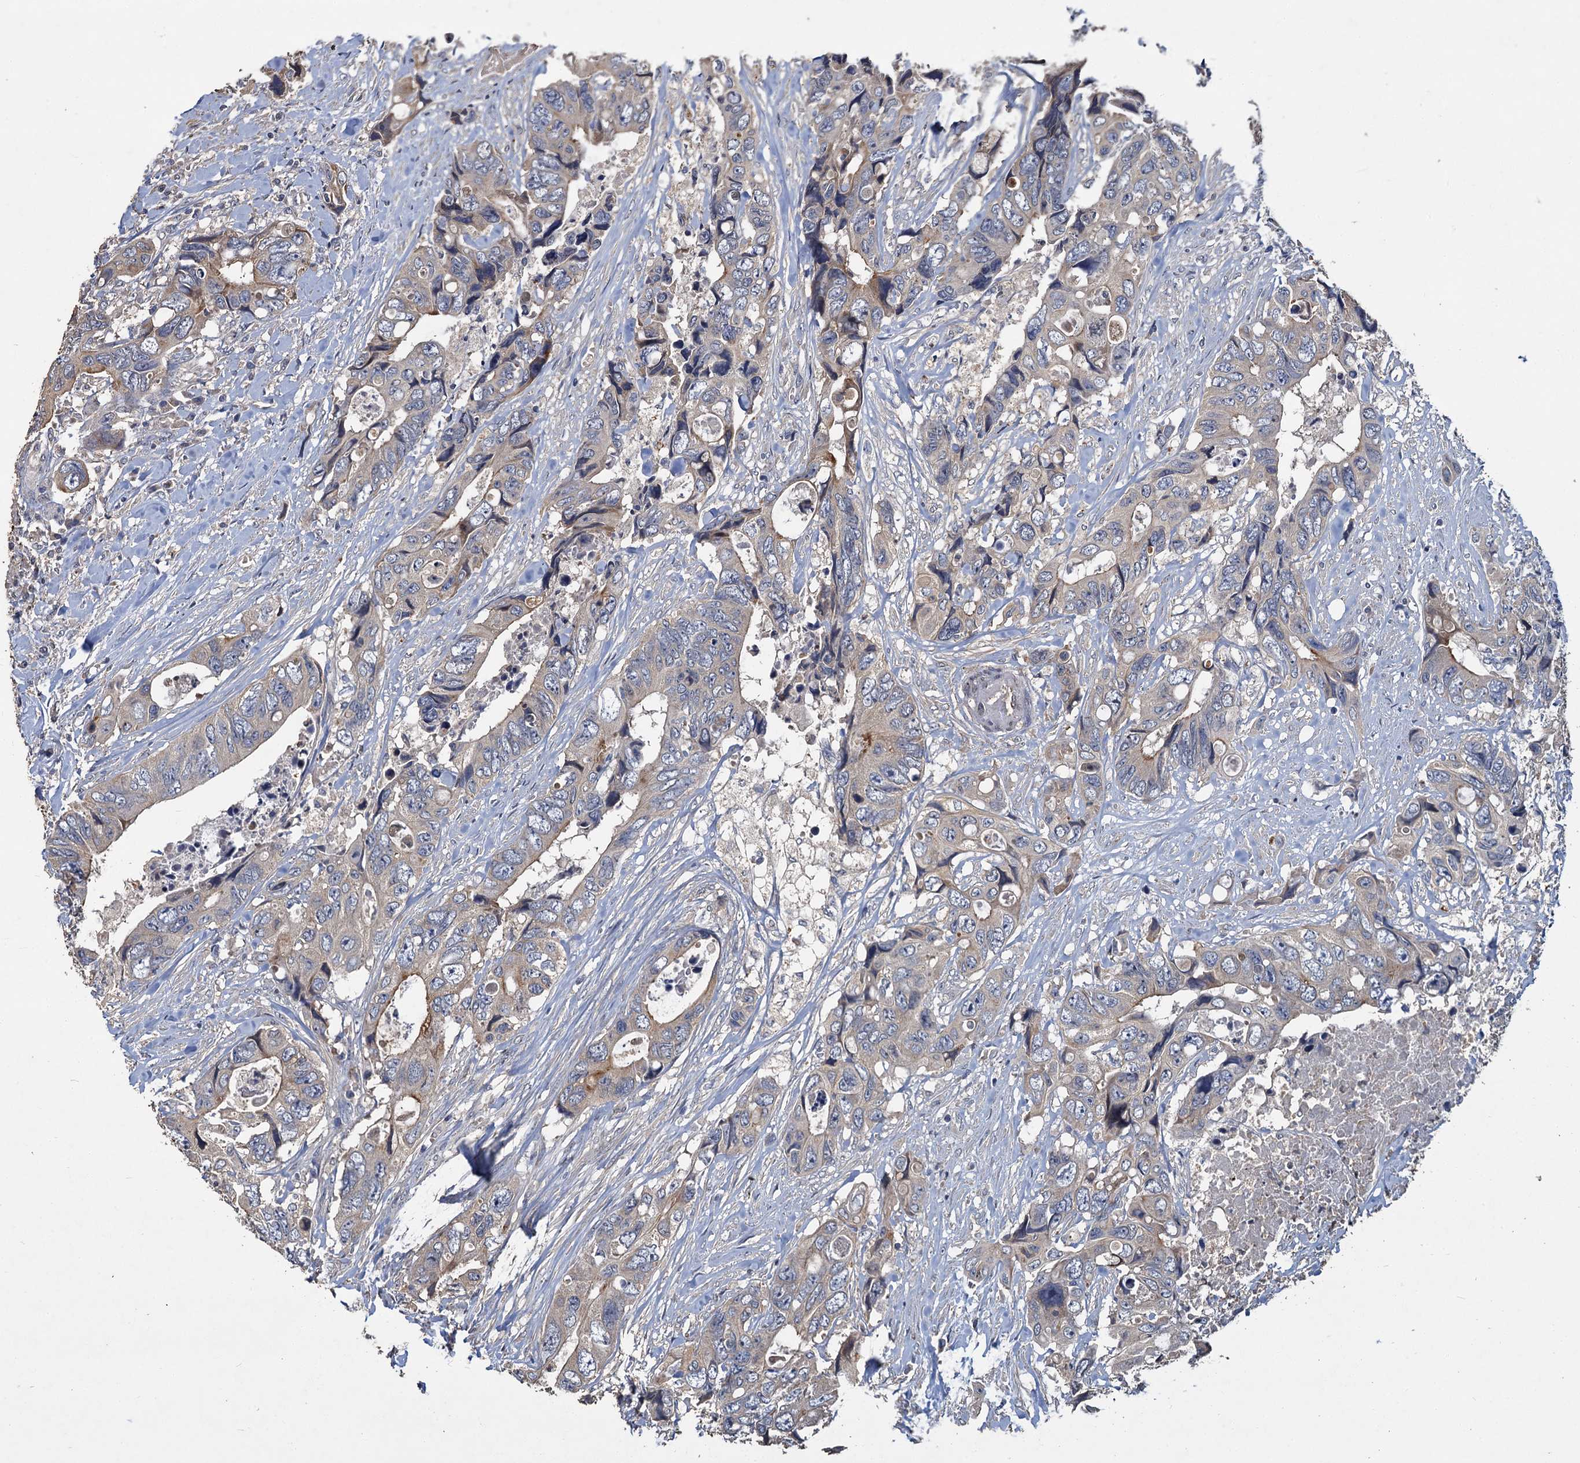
{"staining": {"intensity": "weak", "quantity": "<25%", "location": "cytoplasmic/membranous"}, "tissue": "colorectal cancer", "cell_type": "Tumor cells", "image_type": "cancer", "snomed": [{"axis": "morphology", "description": "Adenocarcinoma, NOS"}, {"axis": "topography", "description": "Rectum"}], "caption": "There is no significant positivity in tumor cells of colorectal adenocarcinoma.", "gene": "ATP9A", "patient": {"sex": "male", "age": 57}}